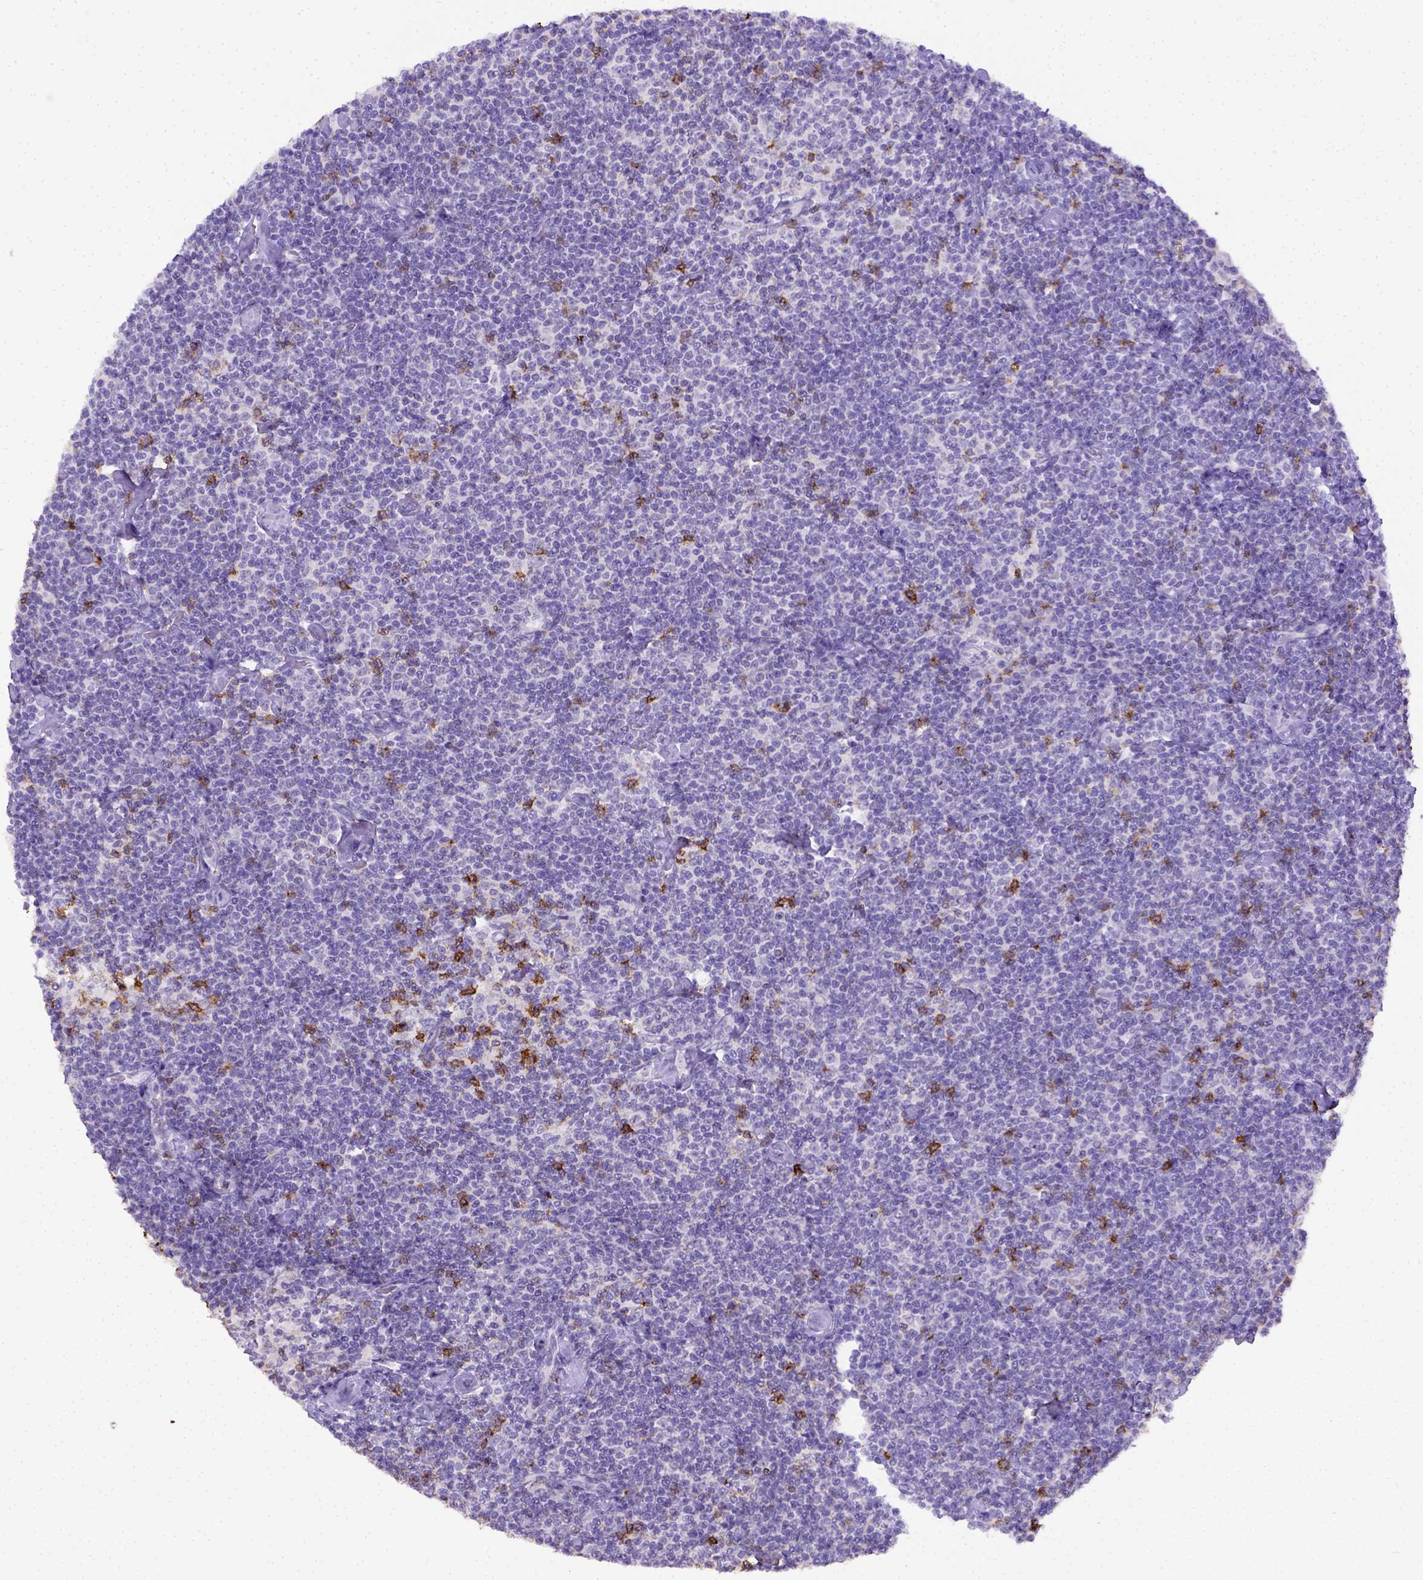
{"staining": {"intensity": "negative", "quantity": "none", "location": "none"}, "tissue": "lymphoma", "cell_type": "Tumor cells", "image_type": "cancer", "snomed": [{"axis": "morphology", "description": "Malignant lymphoma, non-Hodgkin's type, Low grade"}, {"axis": "topography", "description": "Lymph node"}], "caption": "DAB immunohistochemical staining of human low-grade malignant lymphoma, non-Hodgkin's type displays no significant expression in tumor cells.", "gene": "B3GAT1", "patient": {"sex": "male", "age": 81}}